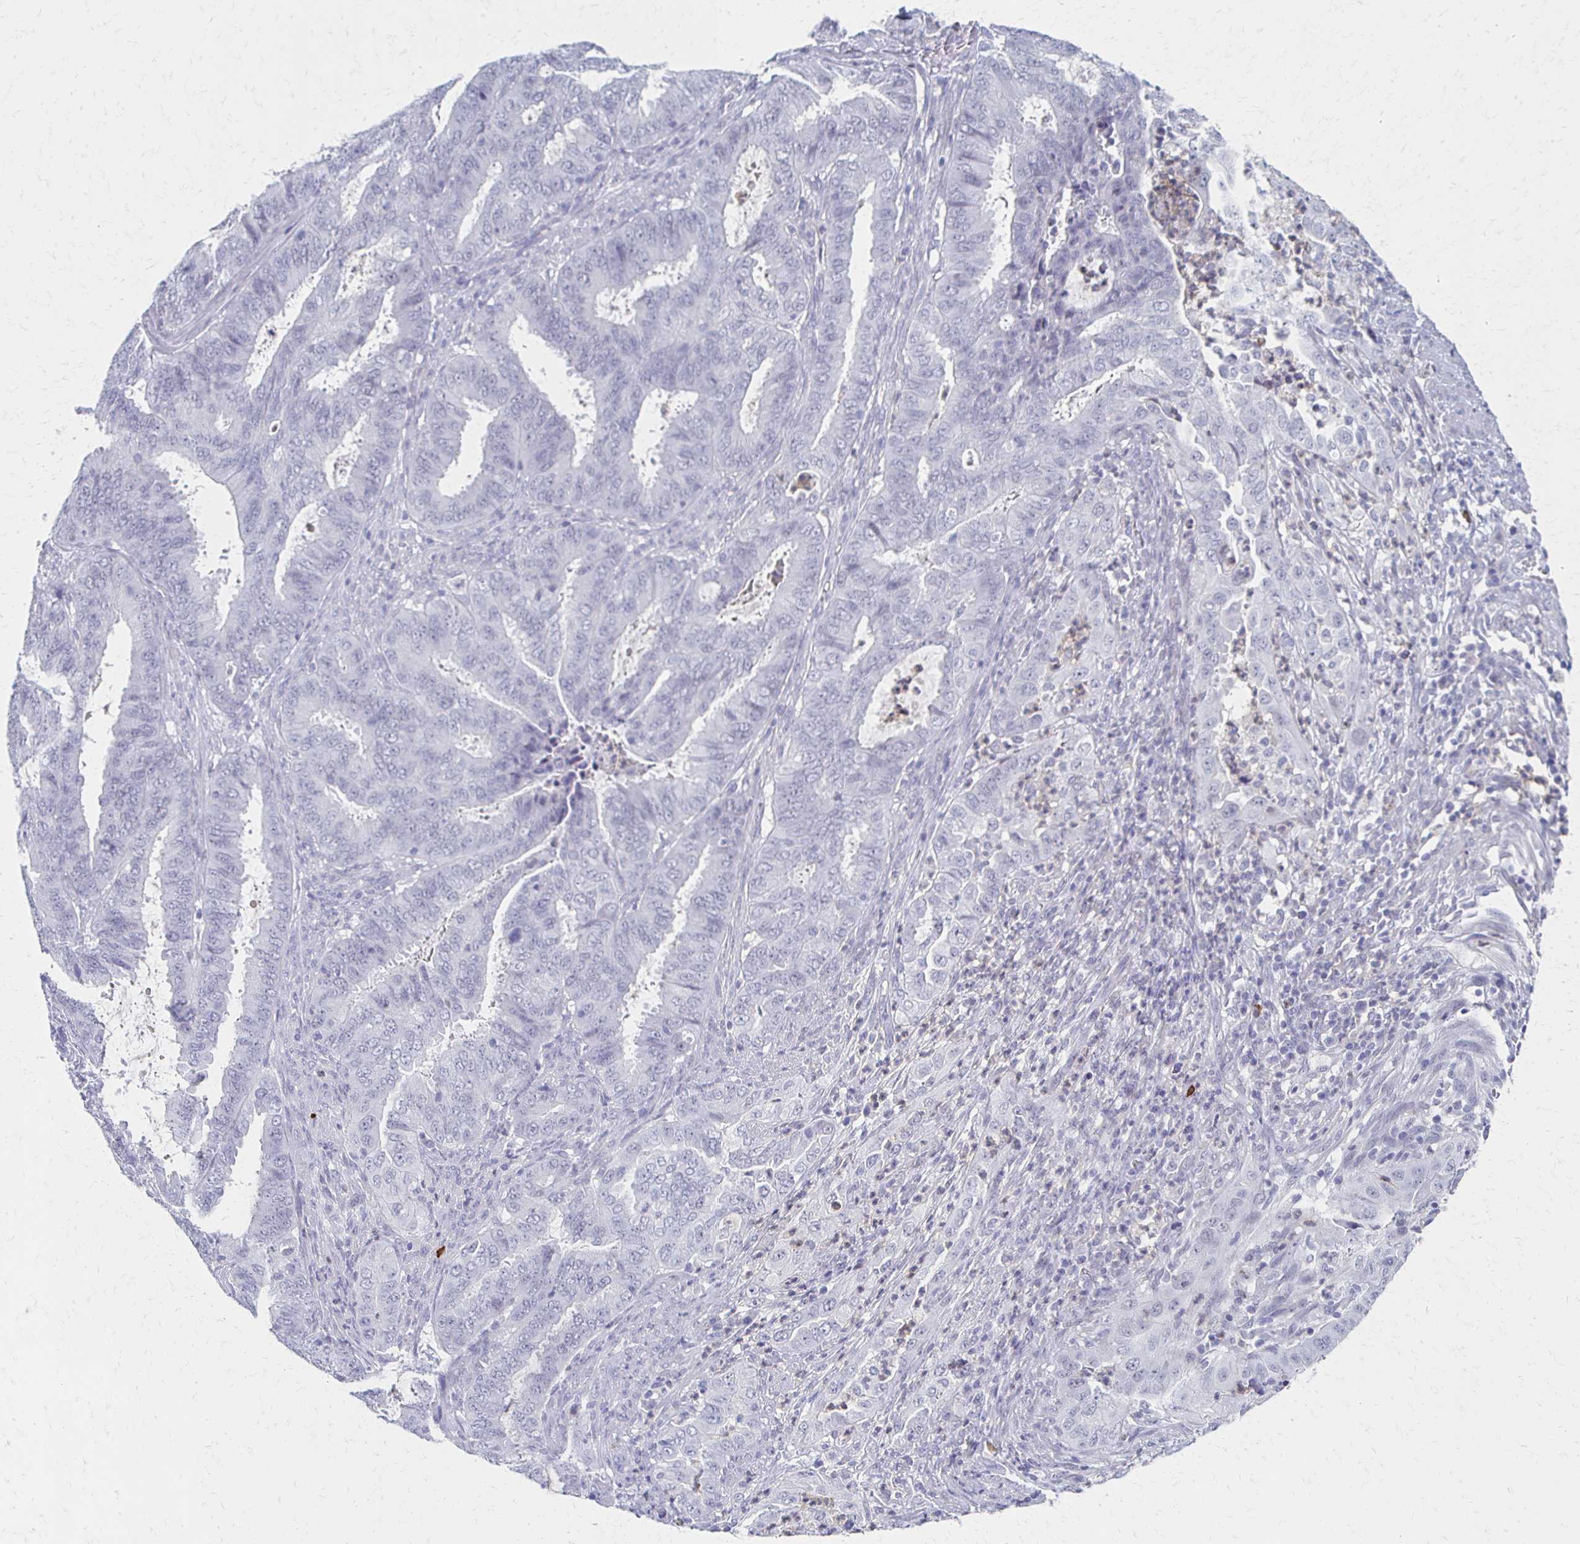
{"staining": {"intensity": "negative", "quantity": "none", "location": "none"}, "tissue": "endometrial cancer", "cell_type": "Tumor cells", "image_type": "cancer", "snomed": [{"axis": "morphology", "description": "Adenocarcinoma, NOS"}, {"axis": "topography", "description": "Endometrium"}], "caption": "Immunohistochemistry photomicrograph of neoplastic tissue: human endometrial cancer stained with DAB reveals no significant protein positivity in tumor cells.", "gene": "CXCR2", "patient": {"sex": "female", "age": 51}}